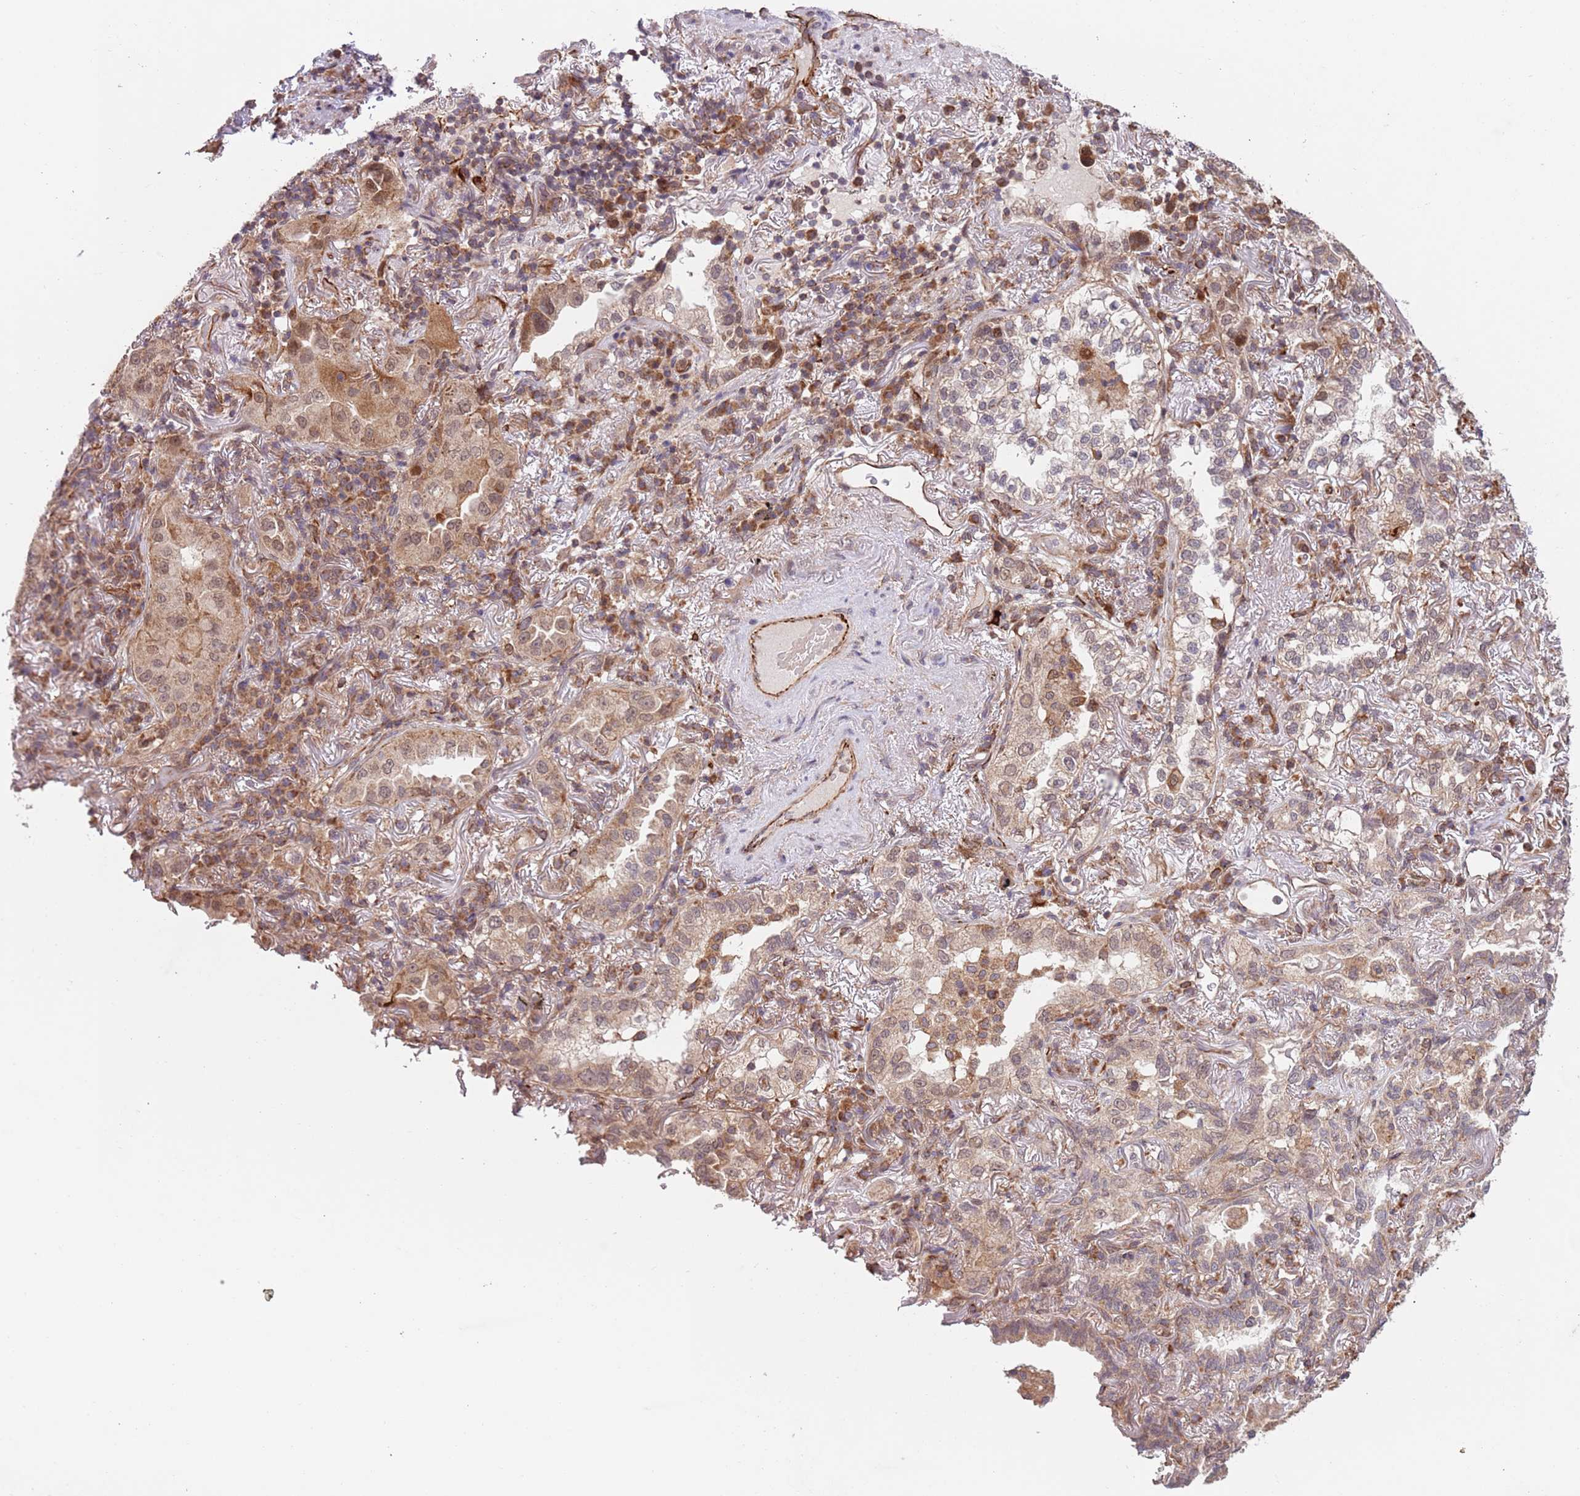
{"staining": {"intensity": "weak", "quantity": "25%-75%", "location": "cytoplasmic/membranous,nuclear"}, "tissue": "lung cancer", "cell_type": "Tumor cells", "image_type": "cancer", "snomed": [{"axis": "morphology", "description": "Adenocarcinoma, NOS"}, {"axis": "topography", "description": "Lung"}], "caption": "The immunohistochemical stain highlights weak cytoplasmic/membranous and nuclear positivity in tumor cells of lung cancer (adenocarcinoma) tissue.", "gene": "CHD9", "patient": {"sex": "female", "age": 69}}